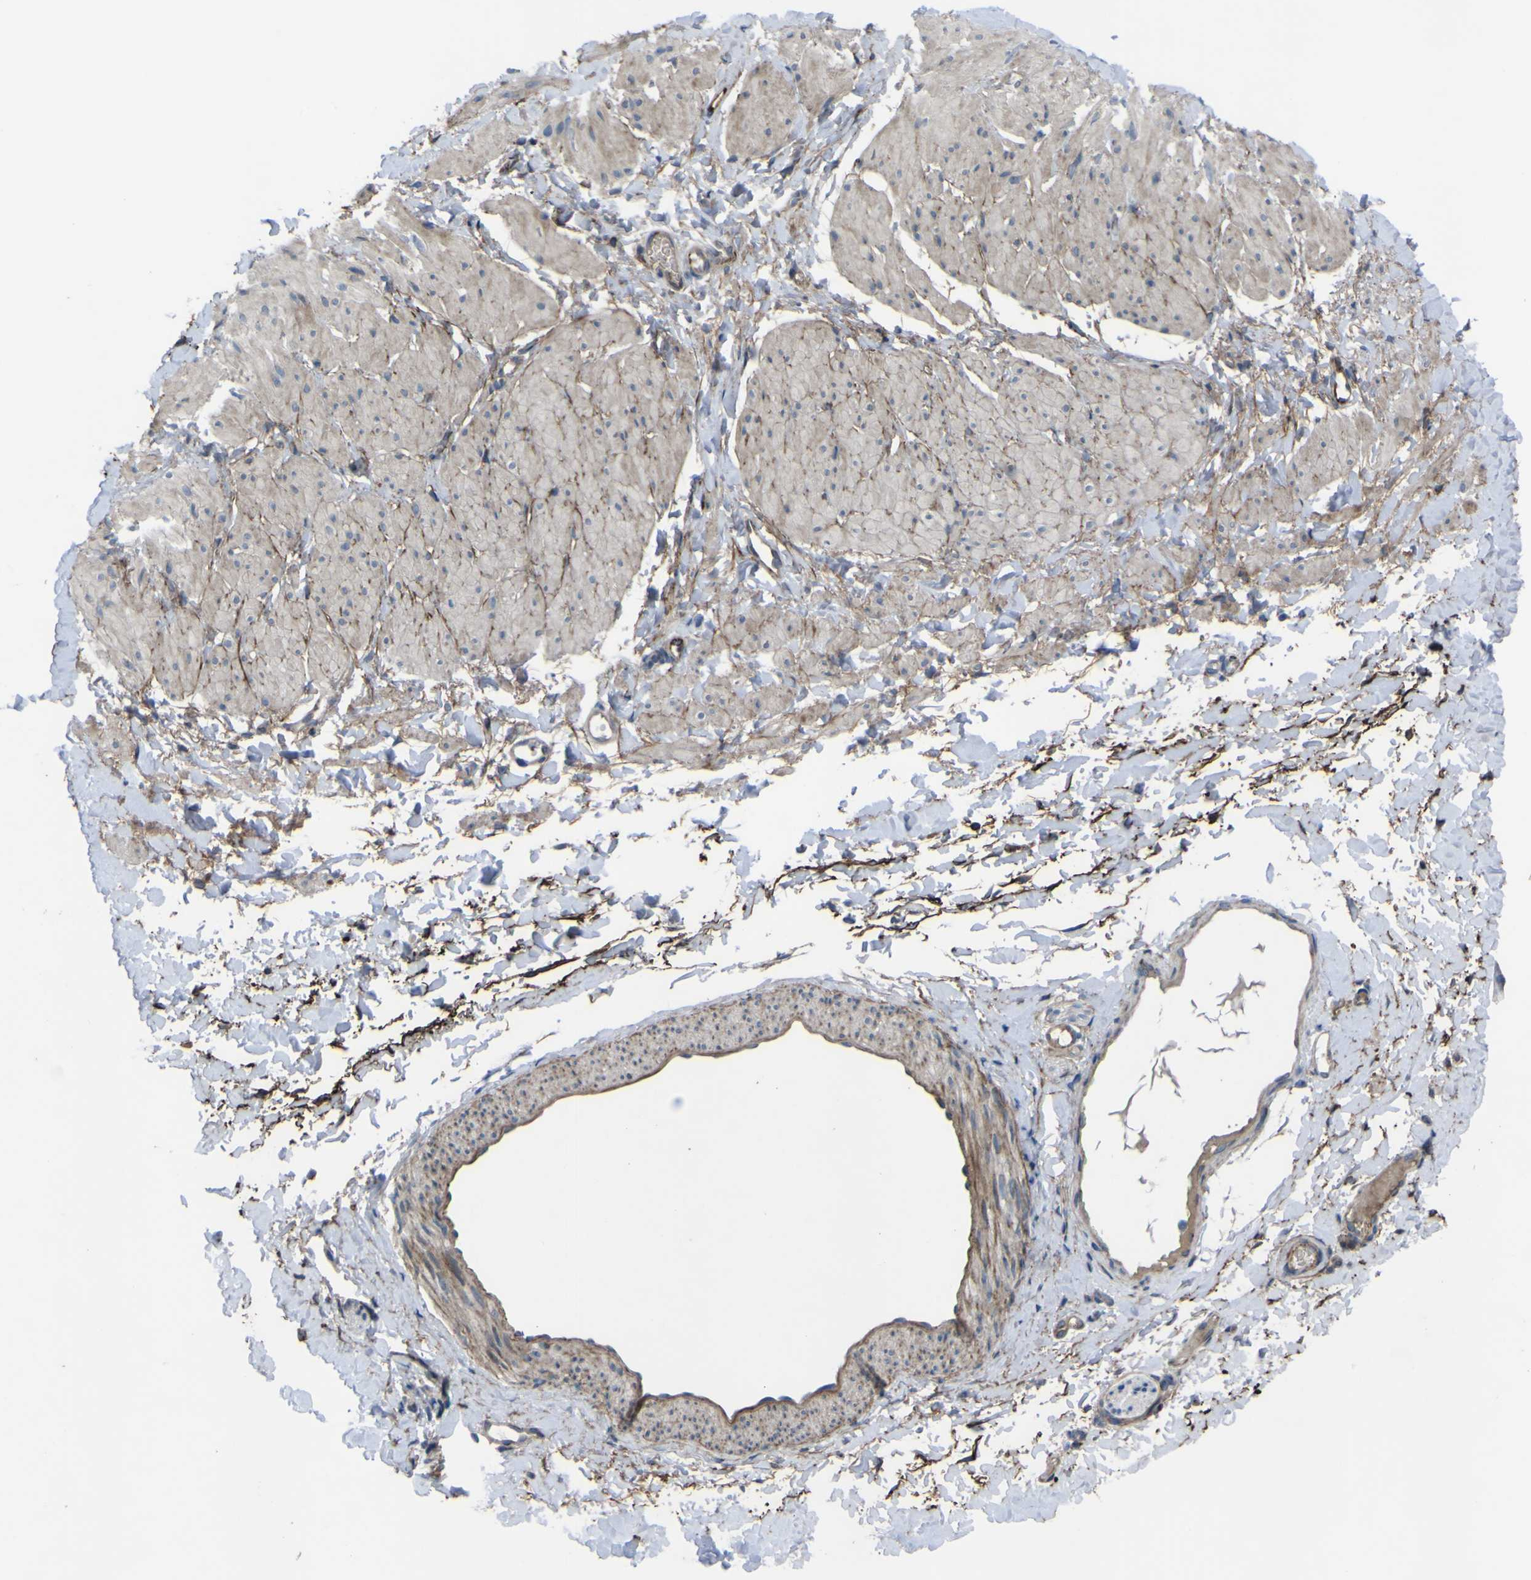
{"staining": {"intensity": "weak", "quantity": ">75%", "location": "cytoplasmic/membranous"}, "tissue": "smooth muscle", "cell_type": "Smooth muscle cells", "image_type": "normal", "snomed": [{"axis": "morphology", "description": "Normal tissue, NOS"}, {"axis": "topography", "description": "Smooth muscle"}], "caption": "Smooth muscle cells exhibit low levels of weak cytoplasmic/membranous expression in approximately >75% of cells in unremarkable human smooth muscle.", "gene": "GPLD1", "patient": {"sex": "male", "age": 16}}